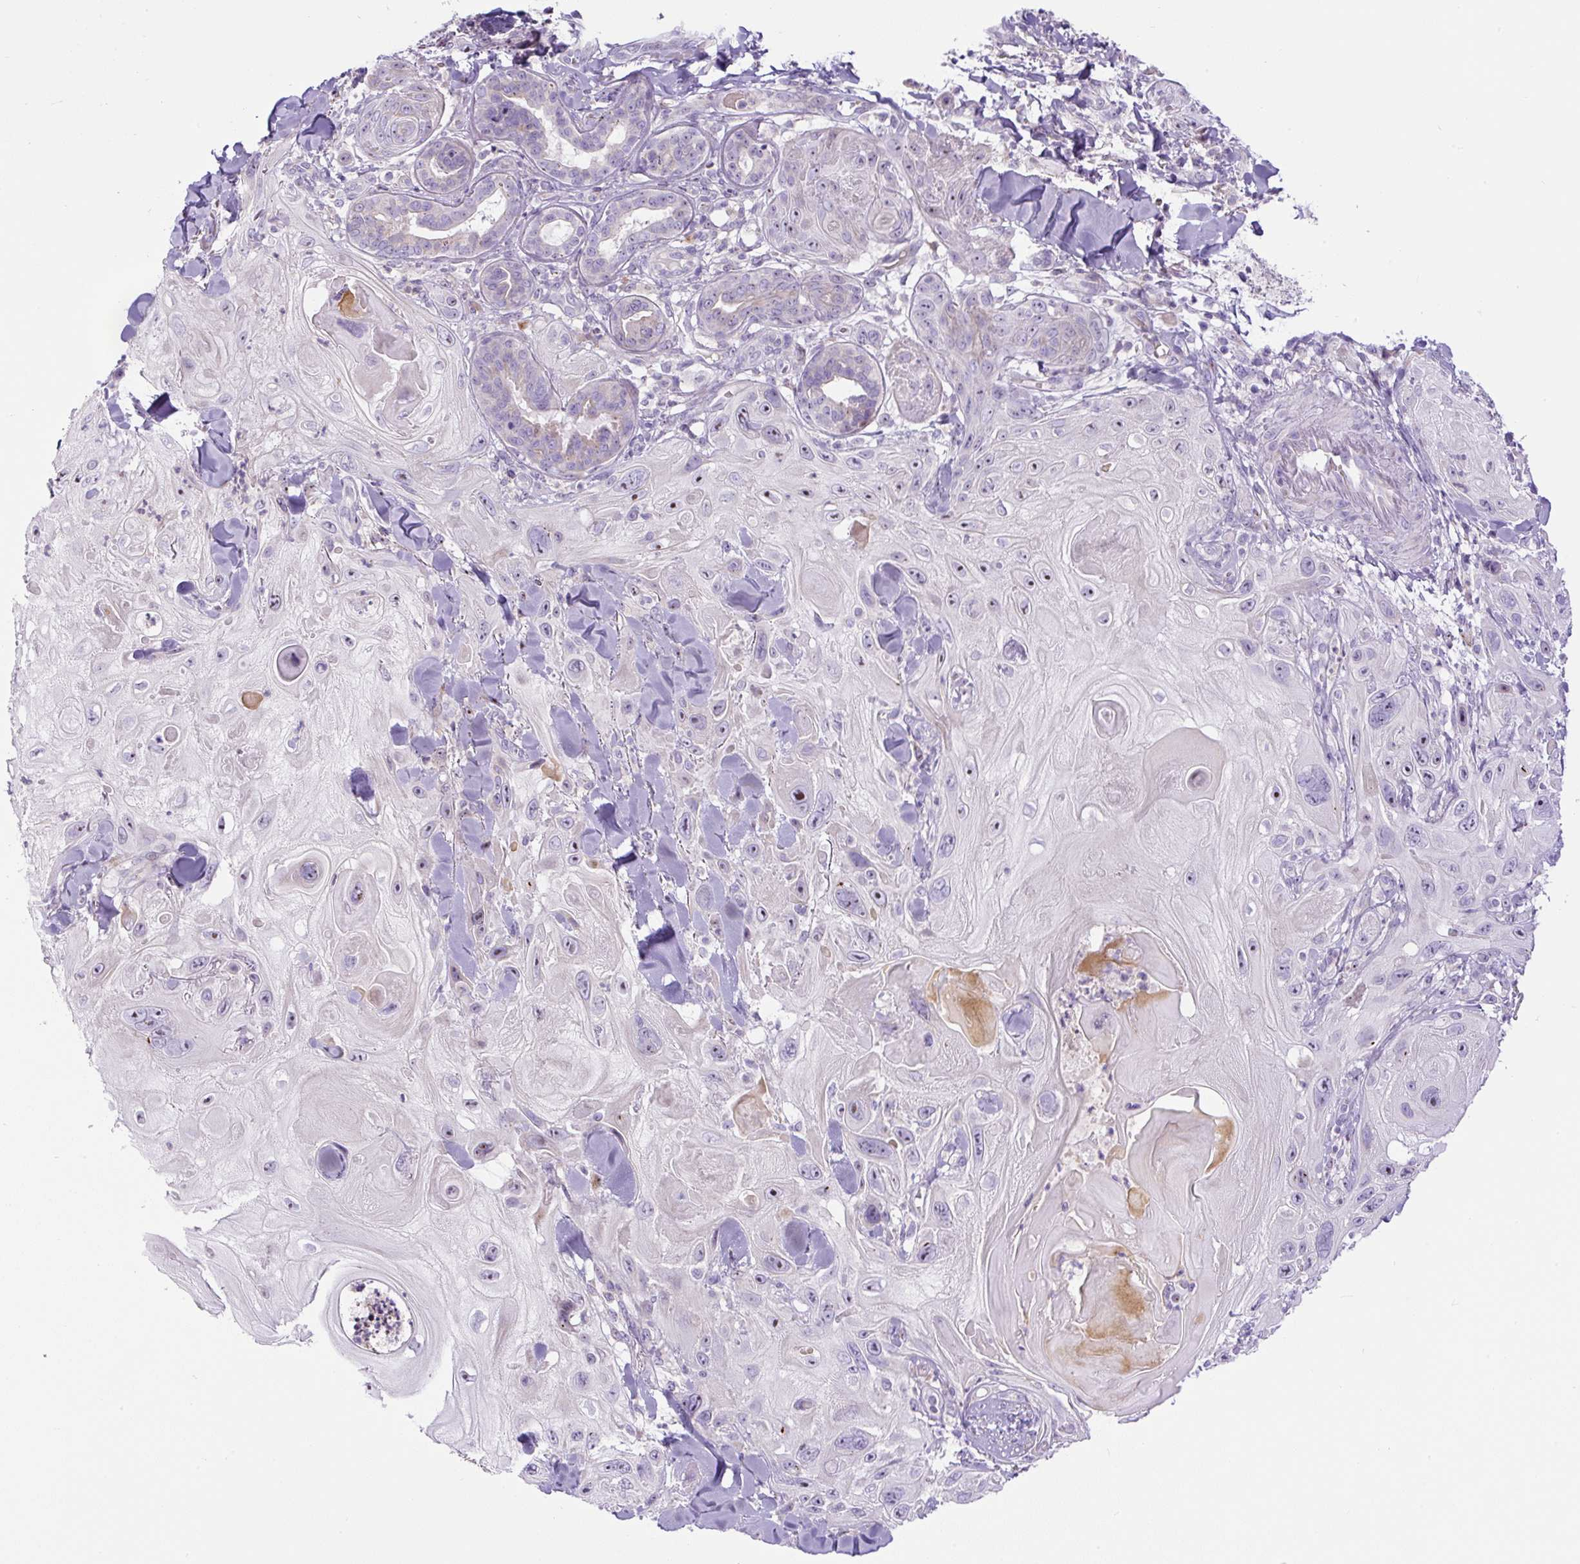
{"staining": {"intensity": "moderate", "quantity": "<25%", "location": "nuclear"}, "tissue": "skin cancer", "cell_type": "Tumor cells", "image_type": "cancer", "snomed": [{"axis": "morphology", "description": "Normal tissue, NOS"}, {"axis": "morphology", "description": "Squamous cell carcinoma, NOS"}, {"axis": "topography", "description": "Skin"}], "caption": "Tumor cells reveal low levels of moderate nuclear positivity in about <25% of cells in human skin cancer (squamous cell carcinoma).", "gene": "ZNF596", "patient": {"sex": "male", "age": 72}}